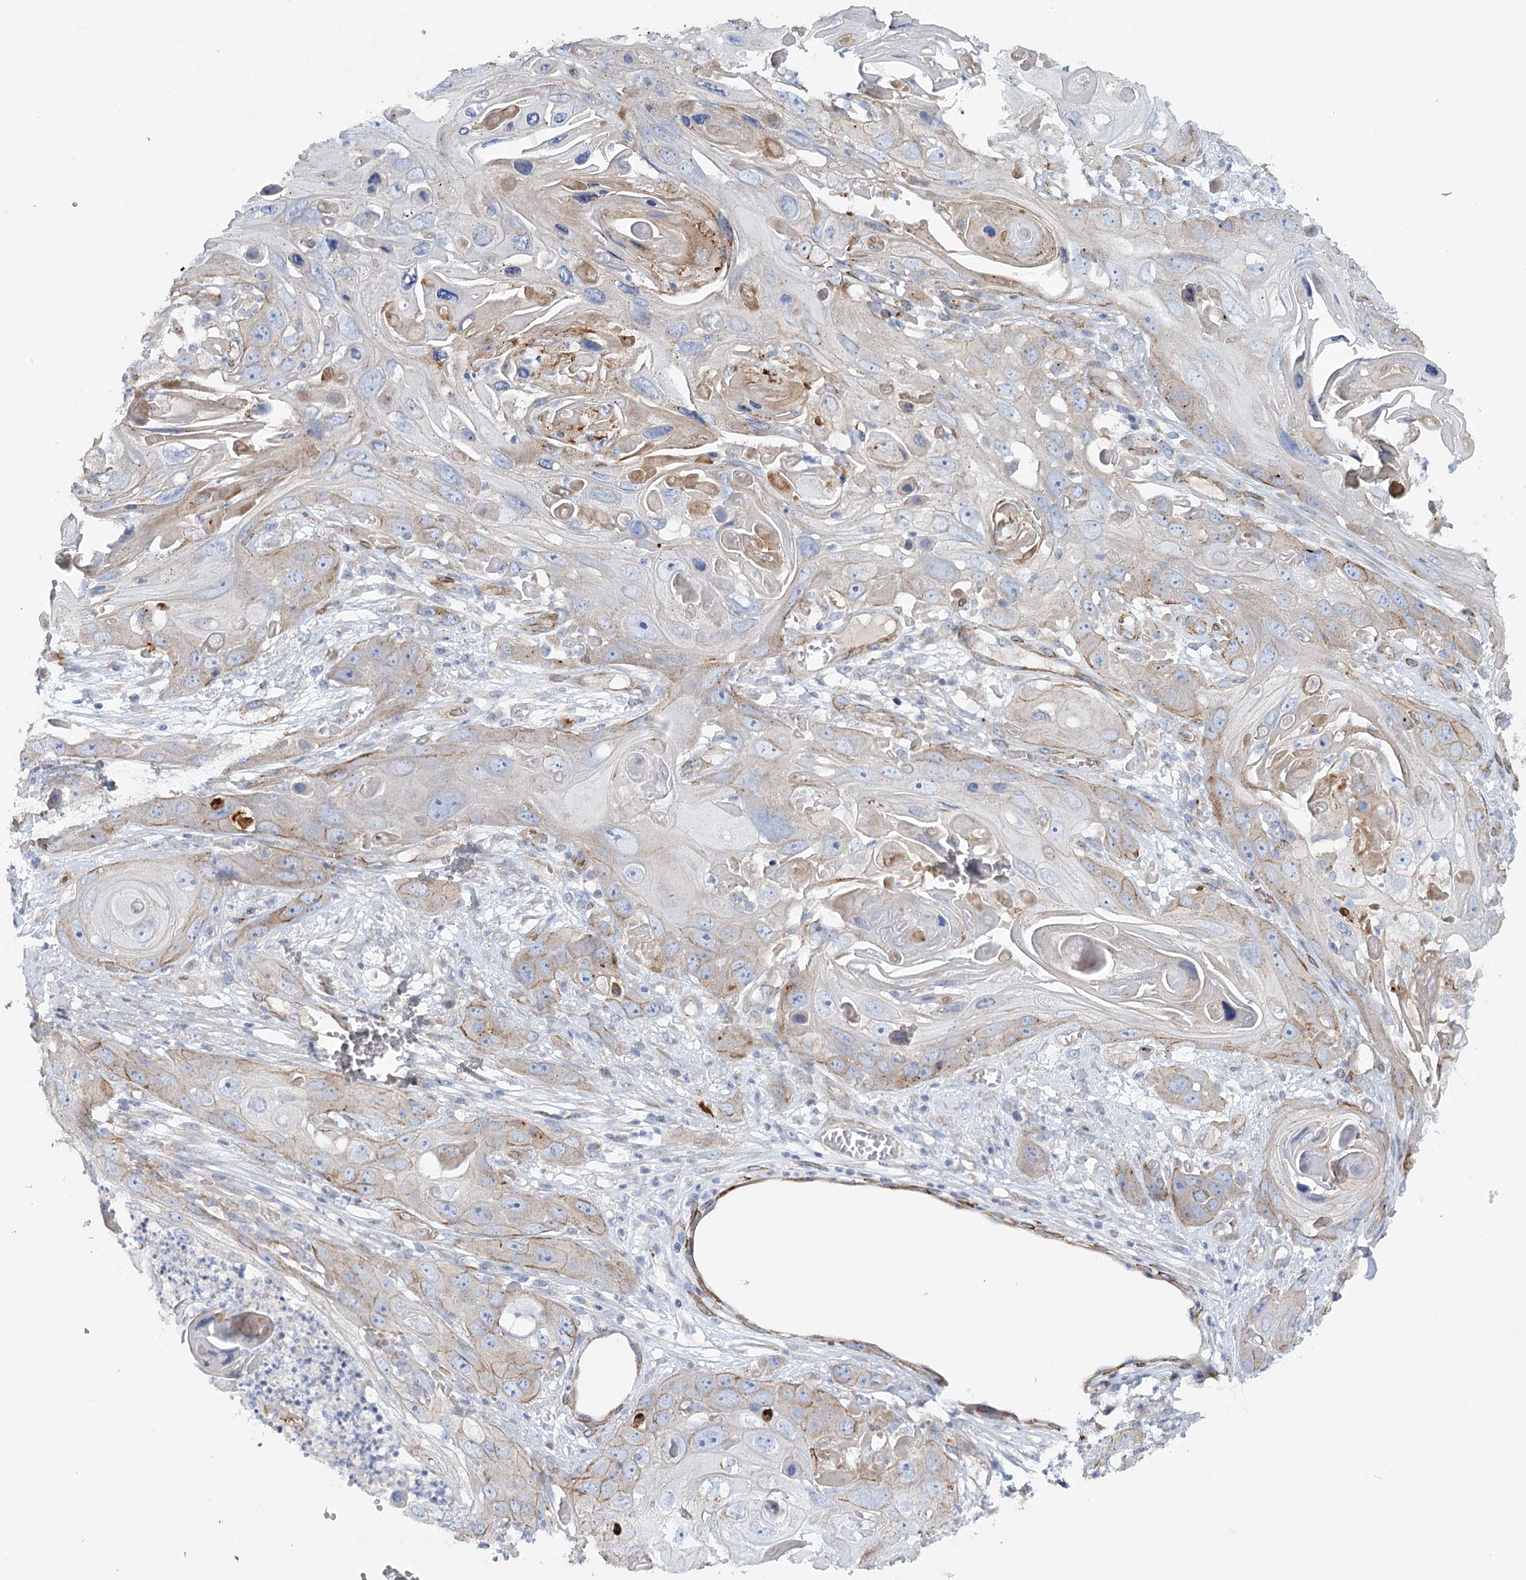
{"staining": {"intensity": "weak", "quantity": "<25%", "location": "cytoplasmic/membranous"}, "tissue": "skin cancer", "cell_type": "Tumor cells", "image_type": "cancer", "snomed": [{"axis": "morphology", "description": "Squamous cell carcinoma, NOS"}, {"axis": "topography", "description": "Skin"}], "caption": "The micrograph reveals no significant staining in tumor cells of skin cancer.", "gene": "TMEM164", "patient": {"sex": "male", "age": 55}}